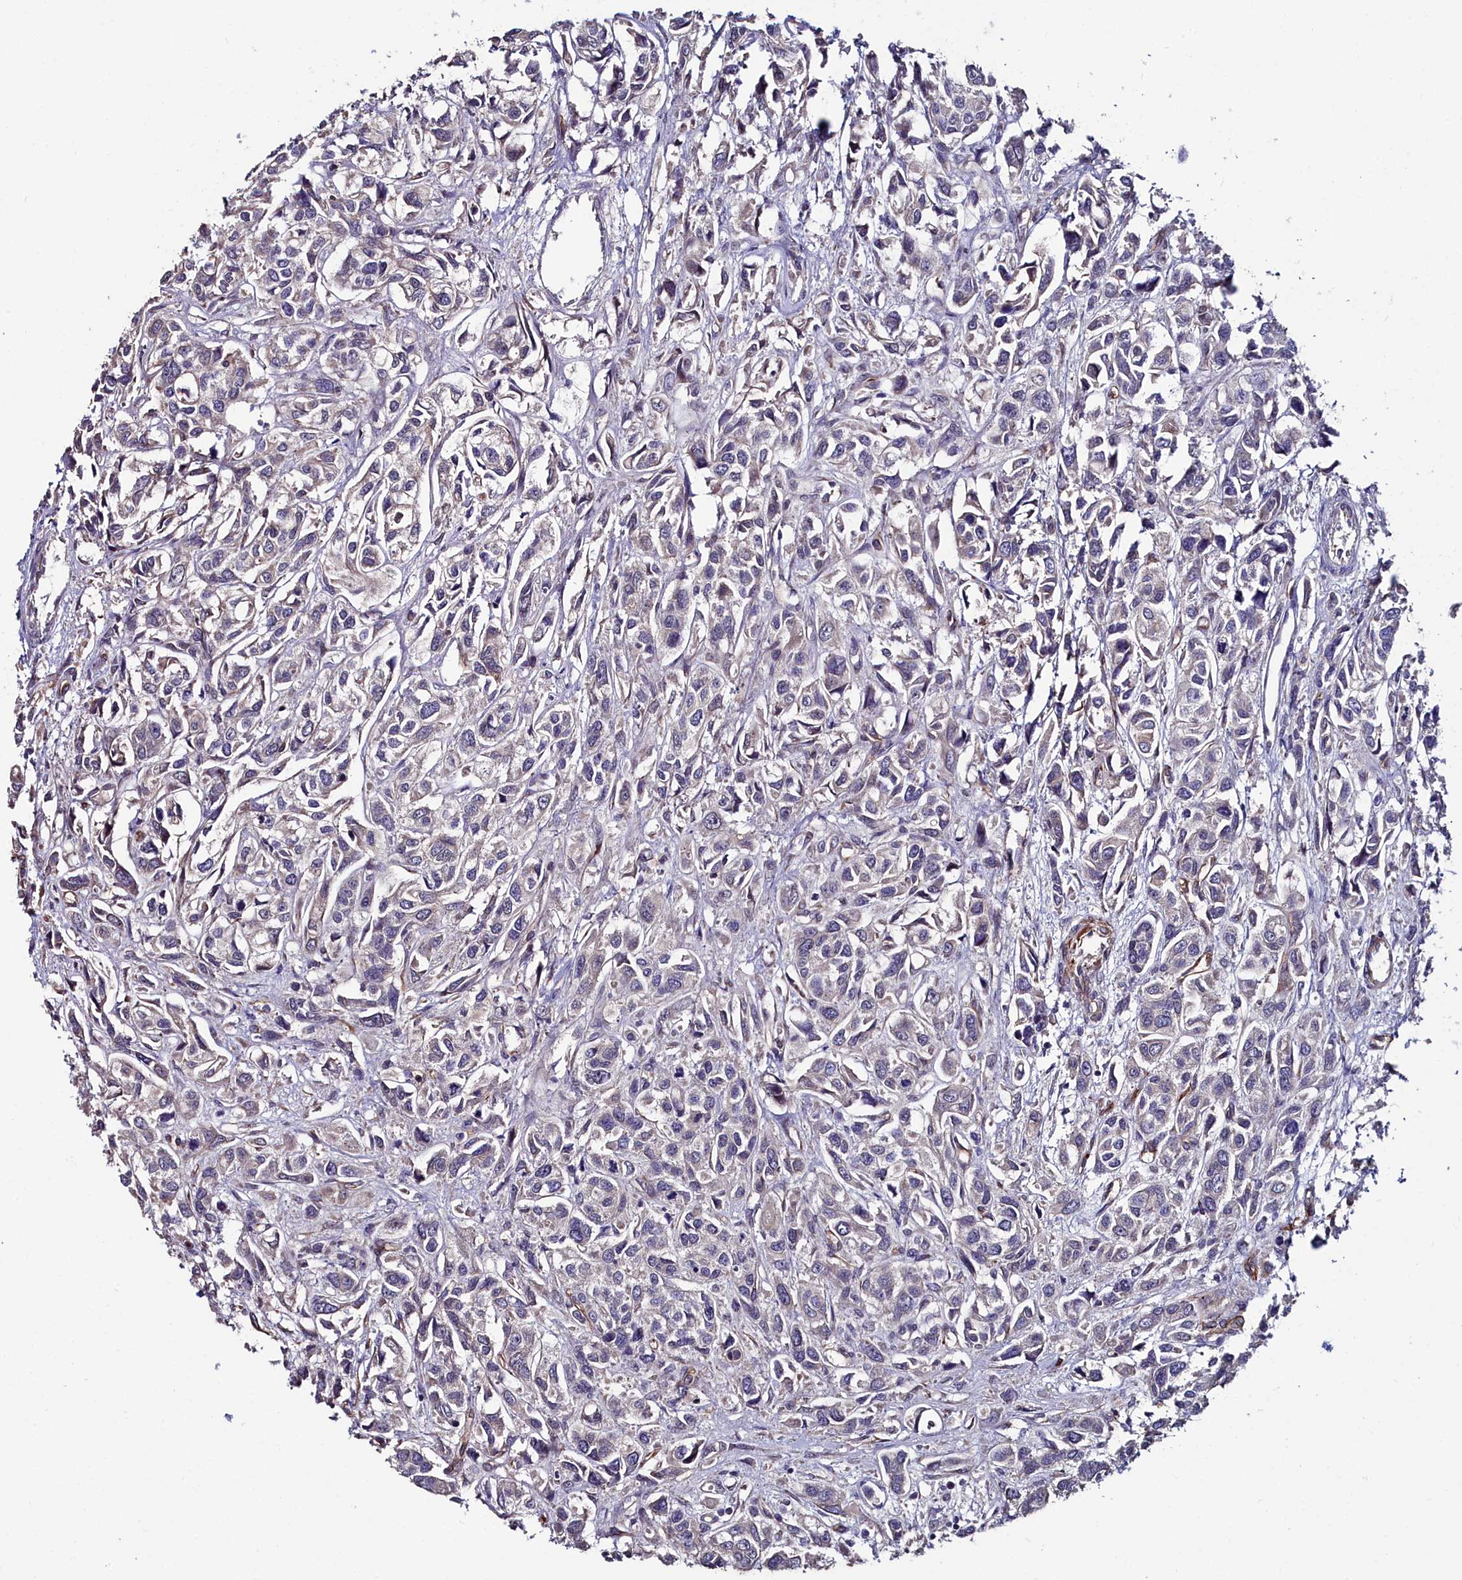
{"staining": {"intensity": "negative", "quantity": "none", "location": "none"}, "tissue": "urothelial cancer", "cell_type": "Tumor cells", "image_type": "cancer", "snomed": [{"axis": "morphology", "description": "Urothelial carcinoma, High grade"}, {"axis": "topography", "description": "Urinary bladder"}], "caption": "High magnification brightfield microscopy of urothelial cancer stained with DAB (brown) and counterstained with hematoxylin (blue): tumor cells show no significant expression.", "gene": "C4orf19", "patient": {"sex": "male", "age": 67}}